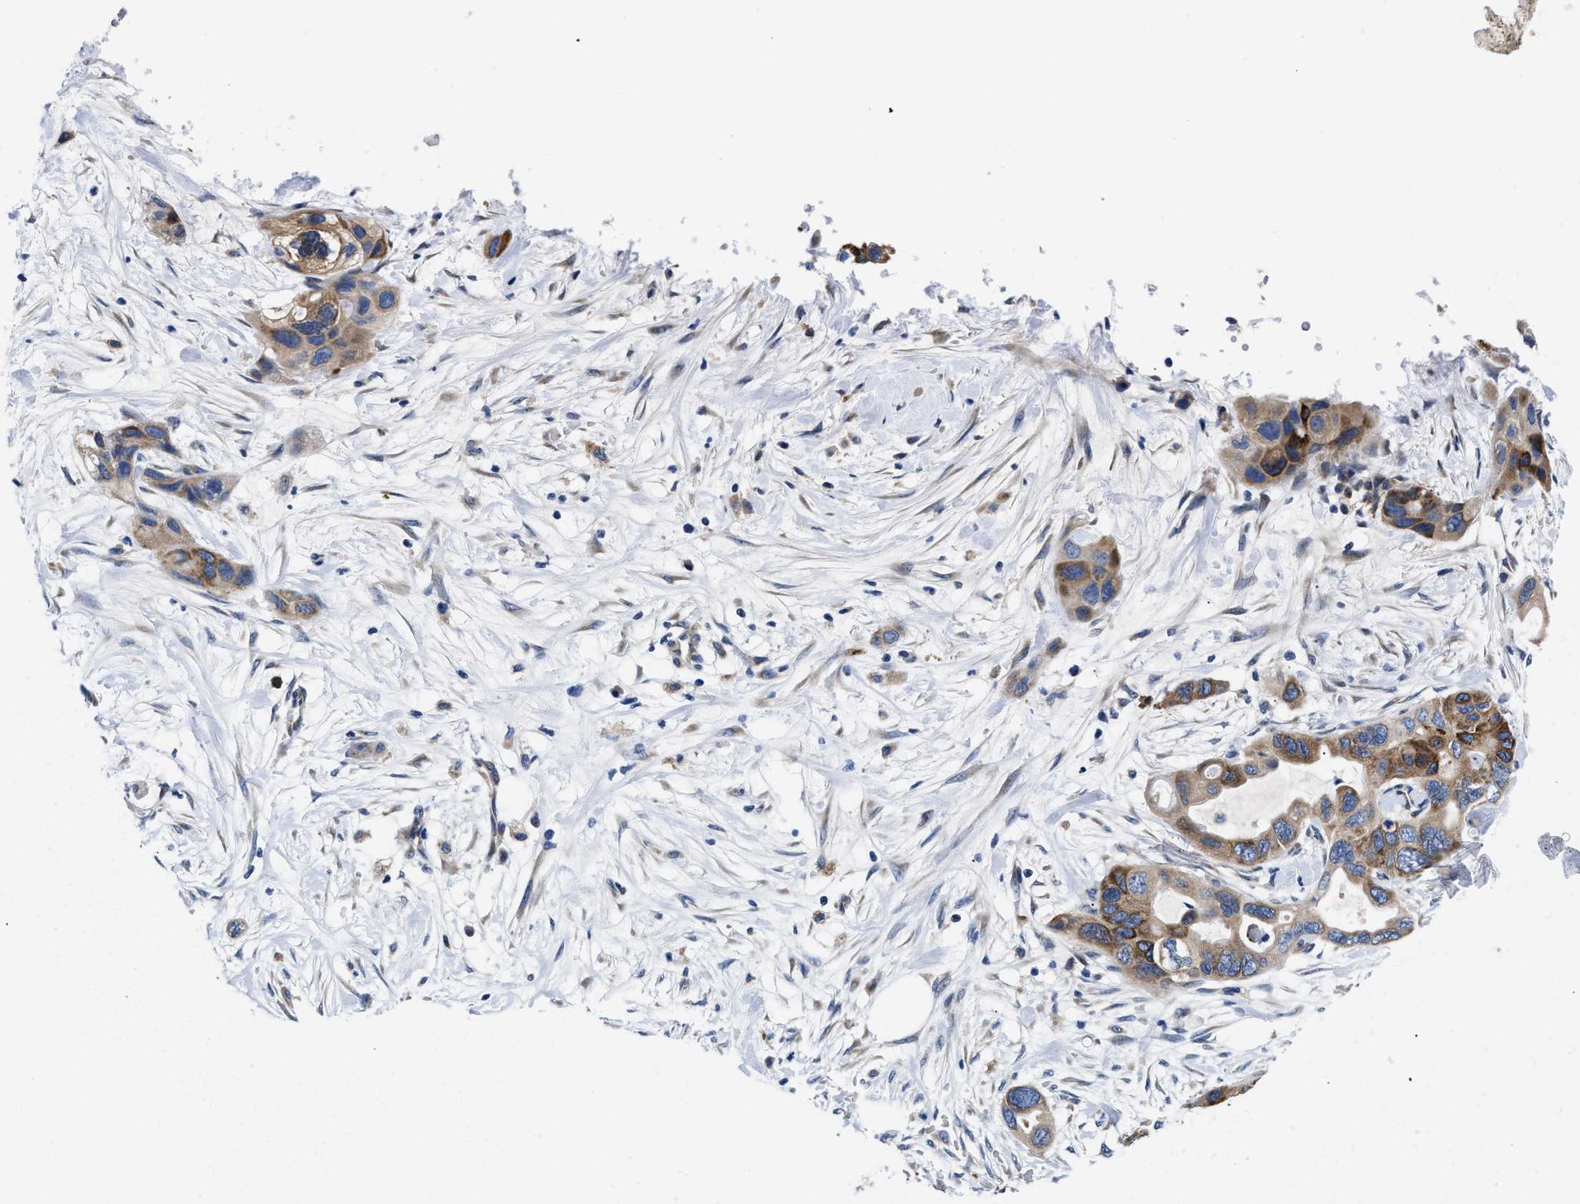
{"staining": {"intensity": "moderate", "quantity": ">75%", "location": "cytoplasmic/membranous"}, "tissue": "pancreatic cancer", "cell_type": "Tumor cells", "image_type": "cancer", "snomed": [{"axis": "morphology", "description": "Adenocarcinoma, NOS"}, {"axis": "topography", "description": "Pancreas"}], "caption": "Approximately >75% of tumor cells in human pancreatic adenocarcinoma exhibit moderate cytoplasmic/membranous protein staining as visualized by brown immunohistochemical staining.", "gene": "RINT1", "patient": {"sex": "female", "age": 71}}